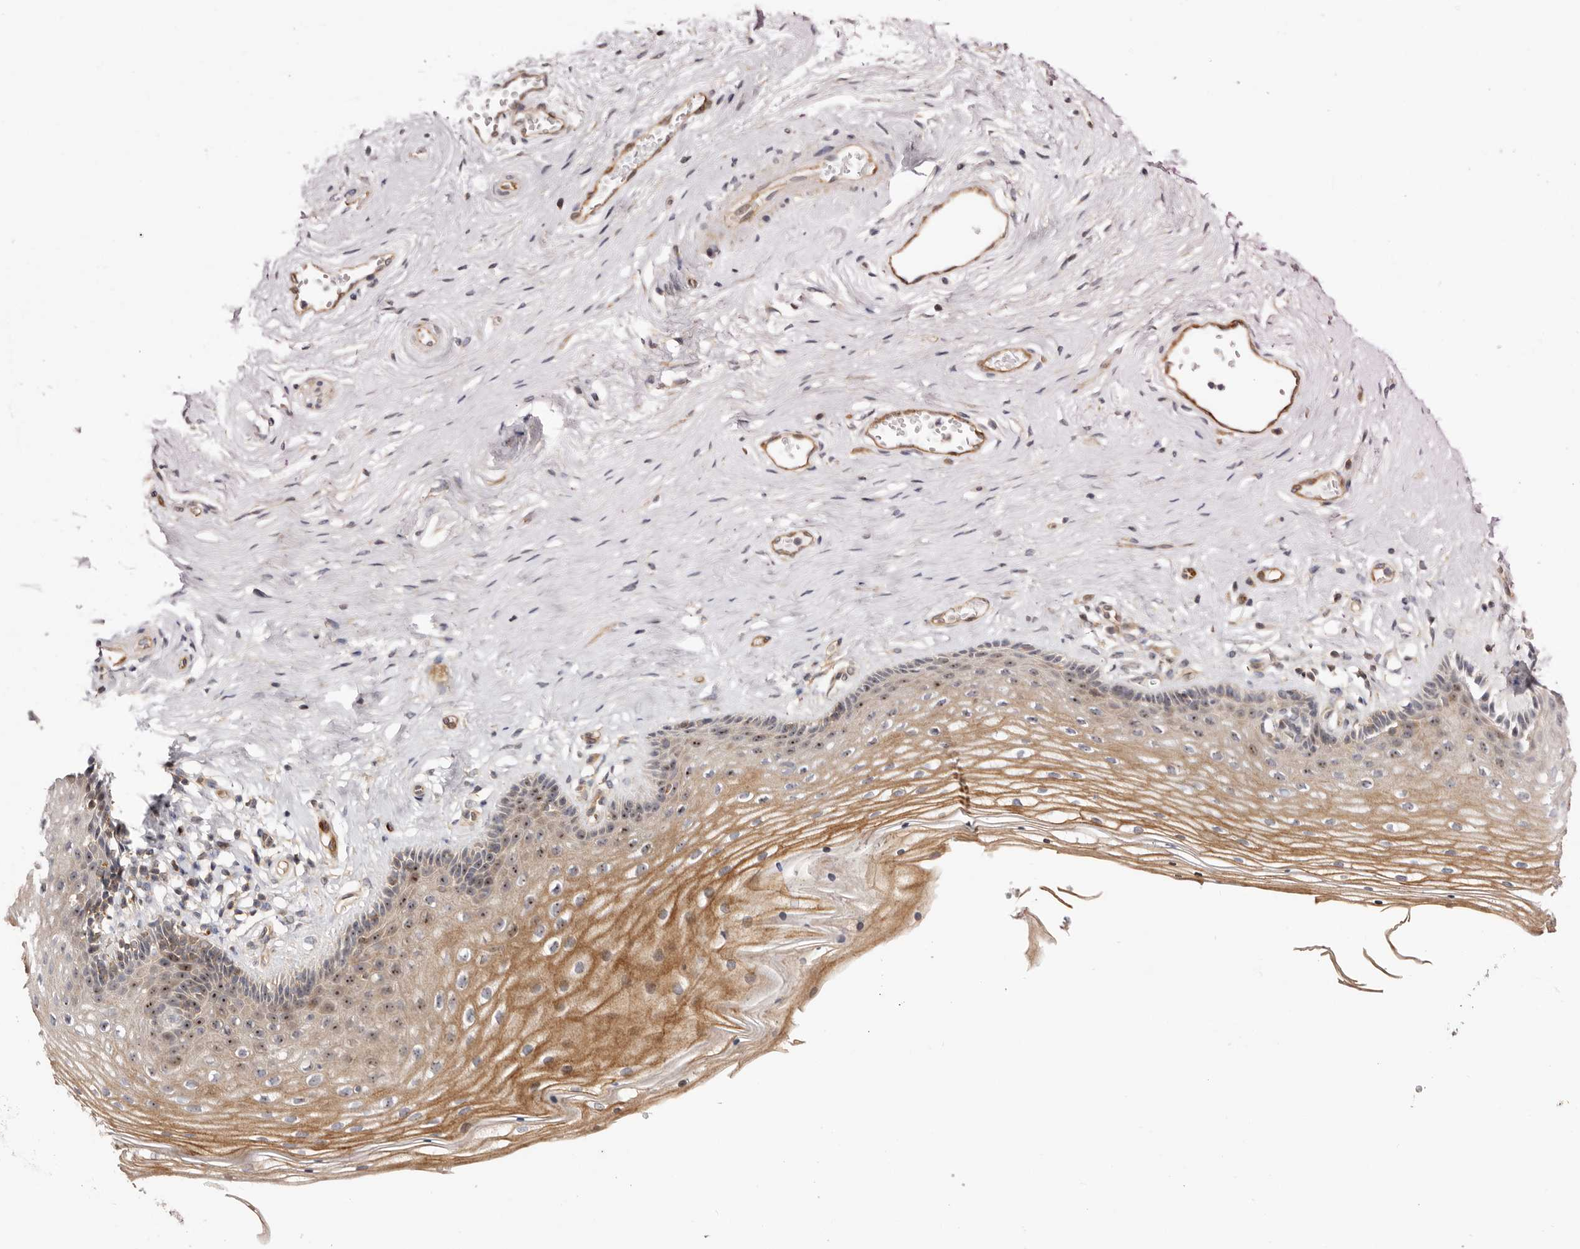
{"staining": {"intensity": "moderate", "quantity": "25%-75%", "location": "cytoplasmic/membranous,nuclear"}, "tissue": "vagina", "cell_type": "Squamous epithelial cells", "image_type": "normal", "snomed": [{"axis": "morphology", "description": "Normal tissue, NOS"}, {"axis": "topography", "description": "Vagina"}], "caption": "Vagina was stained to show a protein in brown. There is medium levels of moderate cytoplasmic/membranous,nuclear staining in about 25%-75% of squamous epithelial cells.", "gene": "PANK4", "patient": {"sex": "female", "age": 46}}